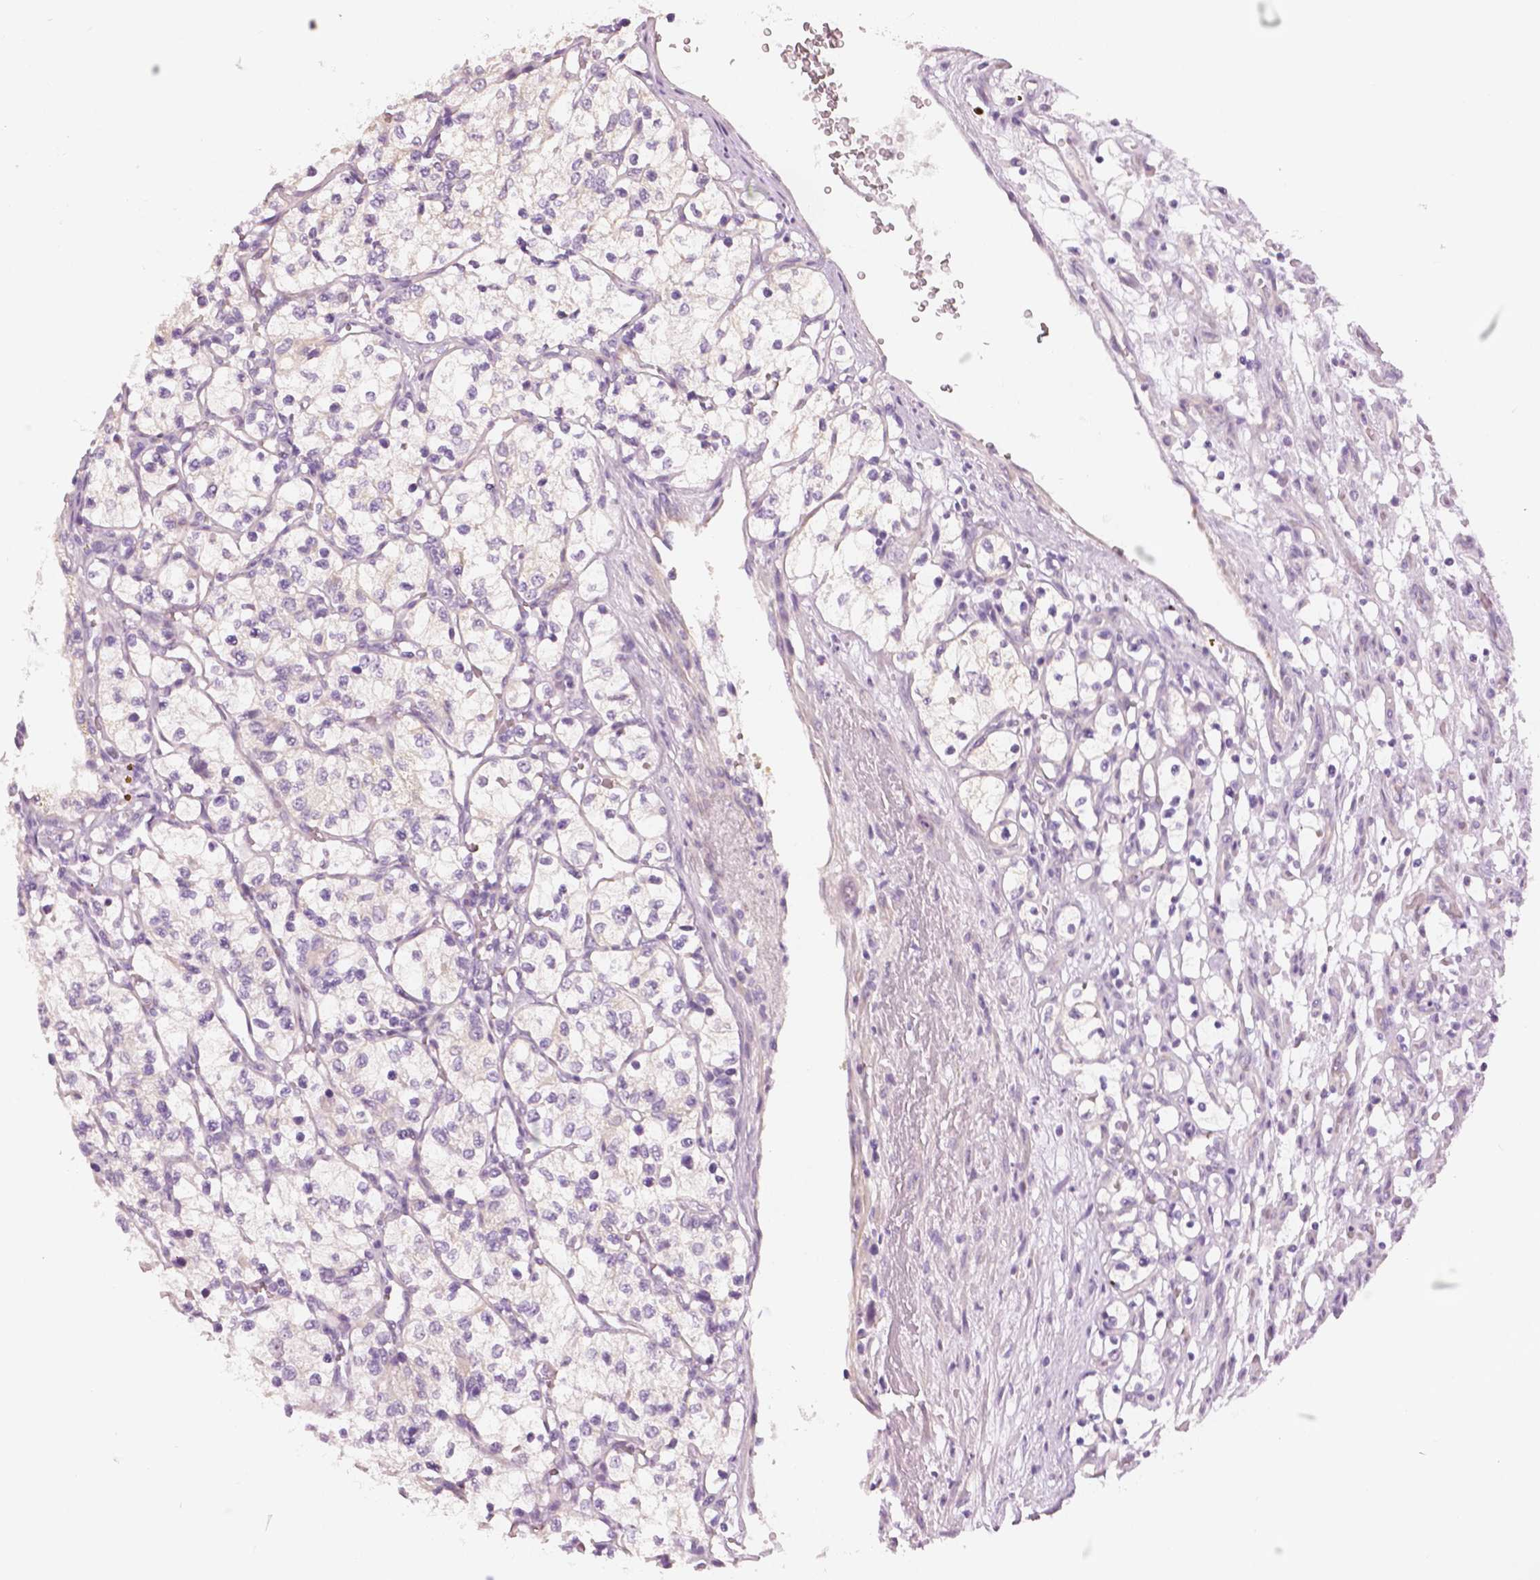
{"staining": {"intensity": "negative", "quantity": "none", "location": "none"}, "tissue": "renal cancer", "cell_type": "Tumor cells", "image_type": "cancer", "snomed": [{"axis": "morphology", "description": "Adenocarcinoma, NOS"}, {"axis": "topography", "description": "Kidney"}], "caption": "An immunohistochemistry photomicrograph of renal adenocarcinoma is shown. There is no staining in tumor cells of renal adenocarcinoma.", "gene": "SLC24A1", "patient": {"sex": "female", "age": 69}}